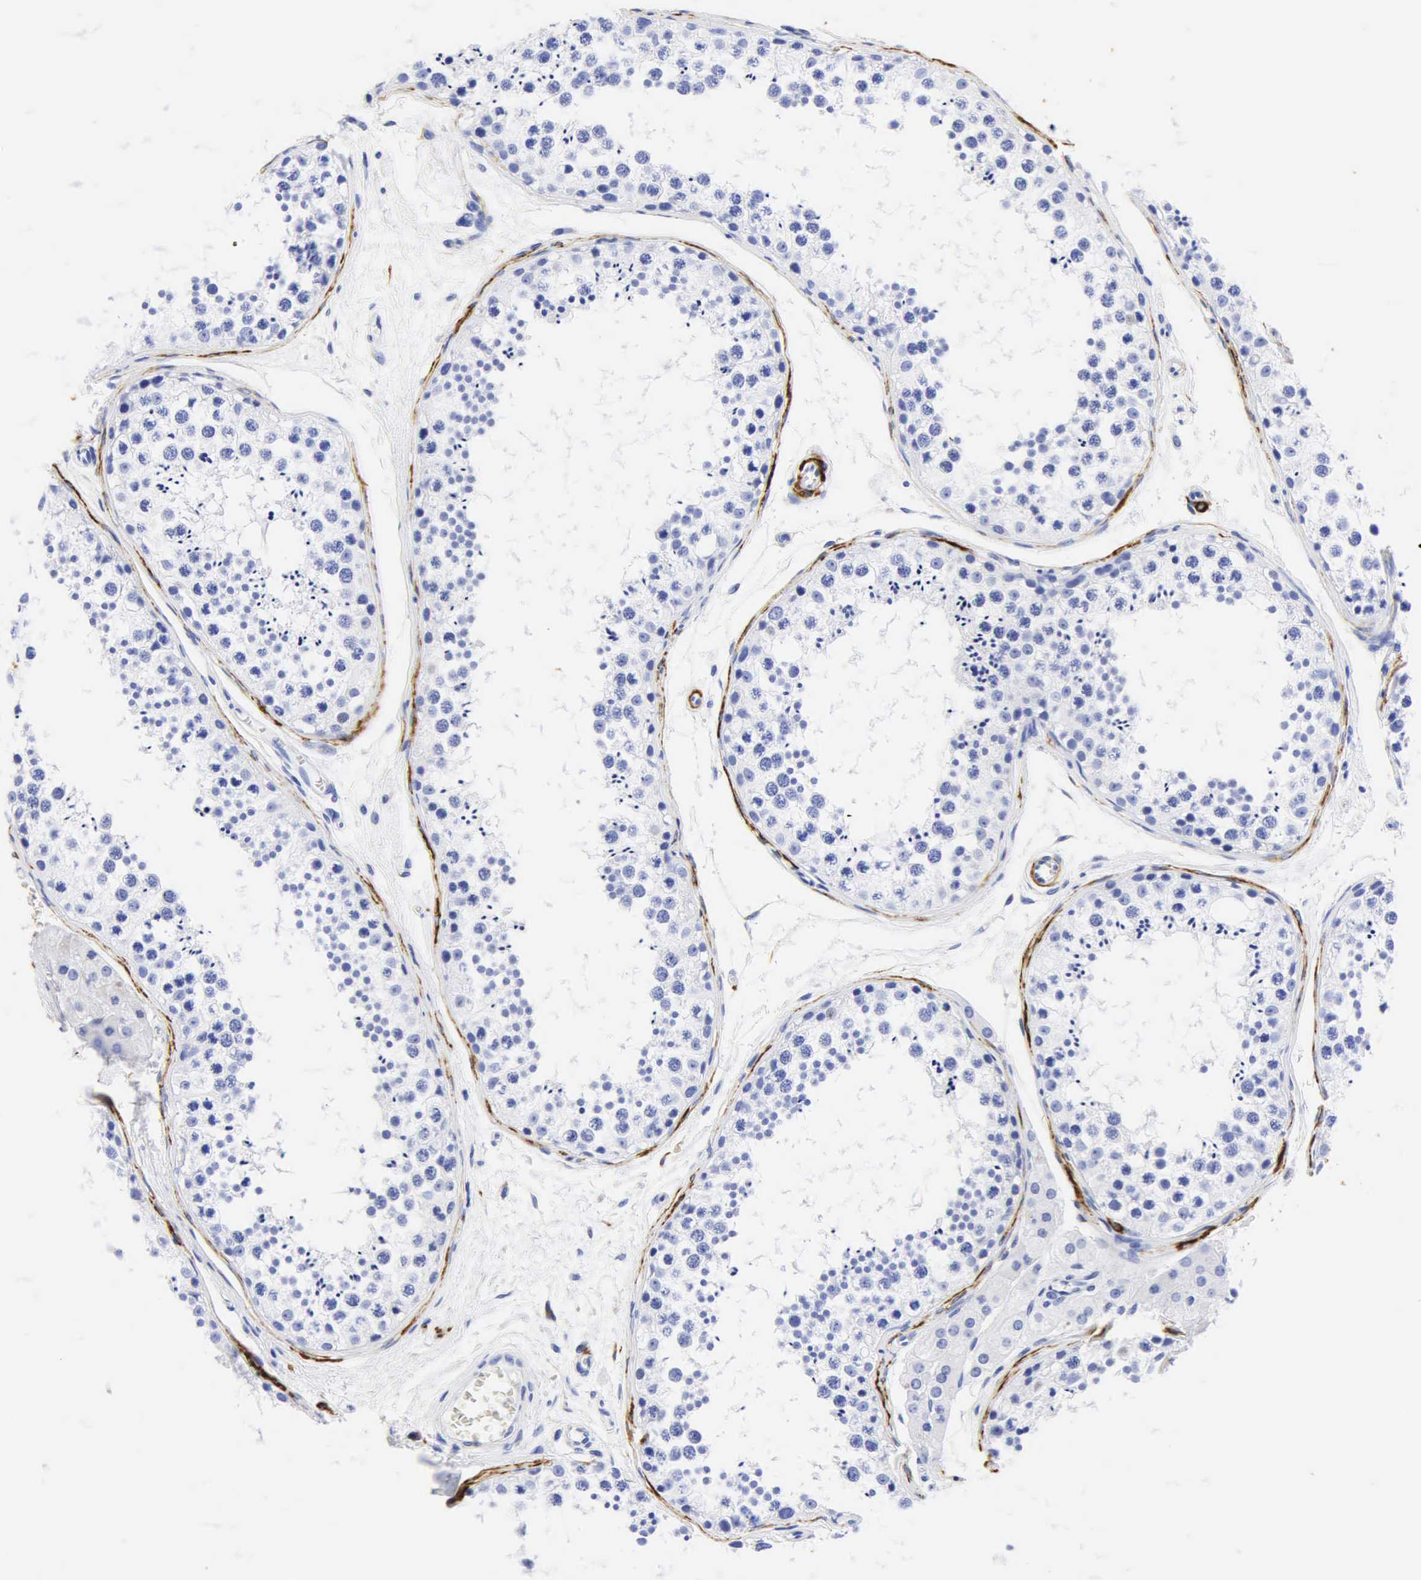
{"staining": {"intensity": "moderate", "quantity": "<25%", "location": "cytoplasmic/membranous"}, "tissue": "testis", "cell_type": "Cells in seminiferous ducts", "image_type": "normal", "snomed": [{"axis": "morphology", "description": "Normal tissue, NOS"}, {"axis": "topography", "description": "Testis"}], "caption": "Moderate cytoplasmic/membranous protein staining is appreciated in approximately <25% of cells in seminiferous ducts in testis.", "gene": "DES", "patient": {"sex": "male", "age": 57}}